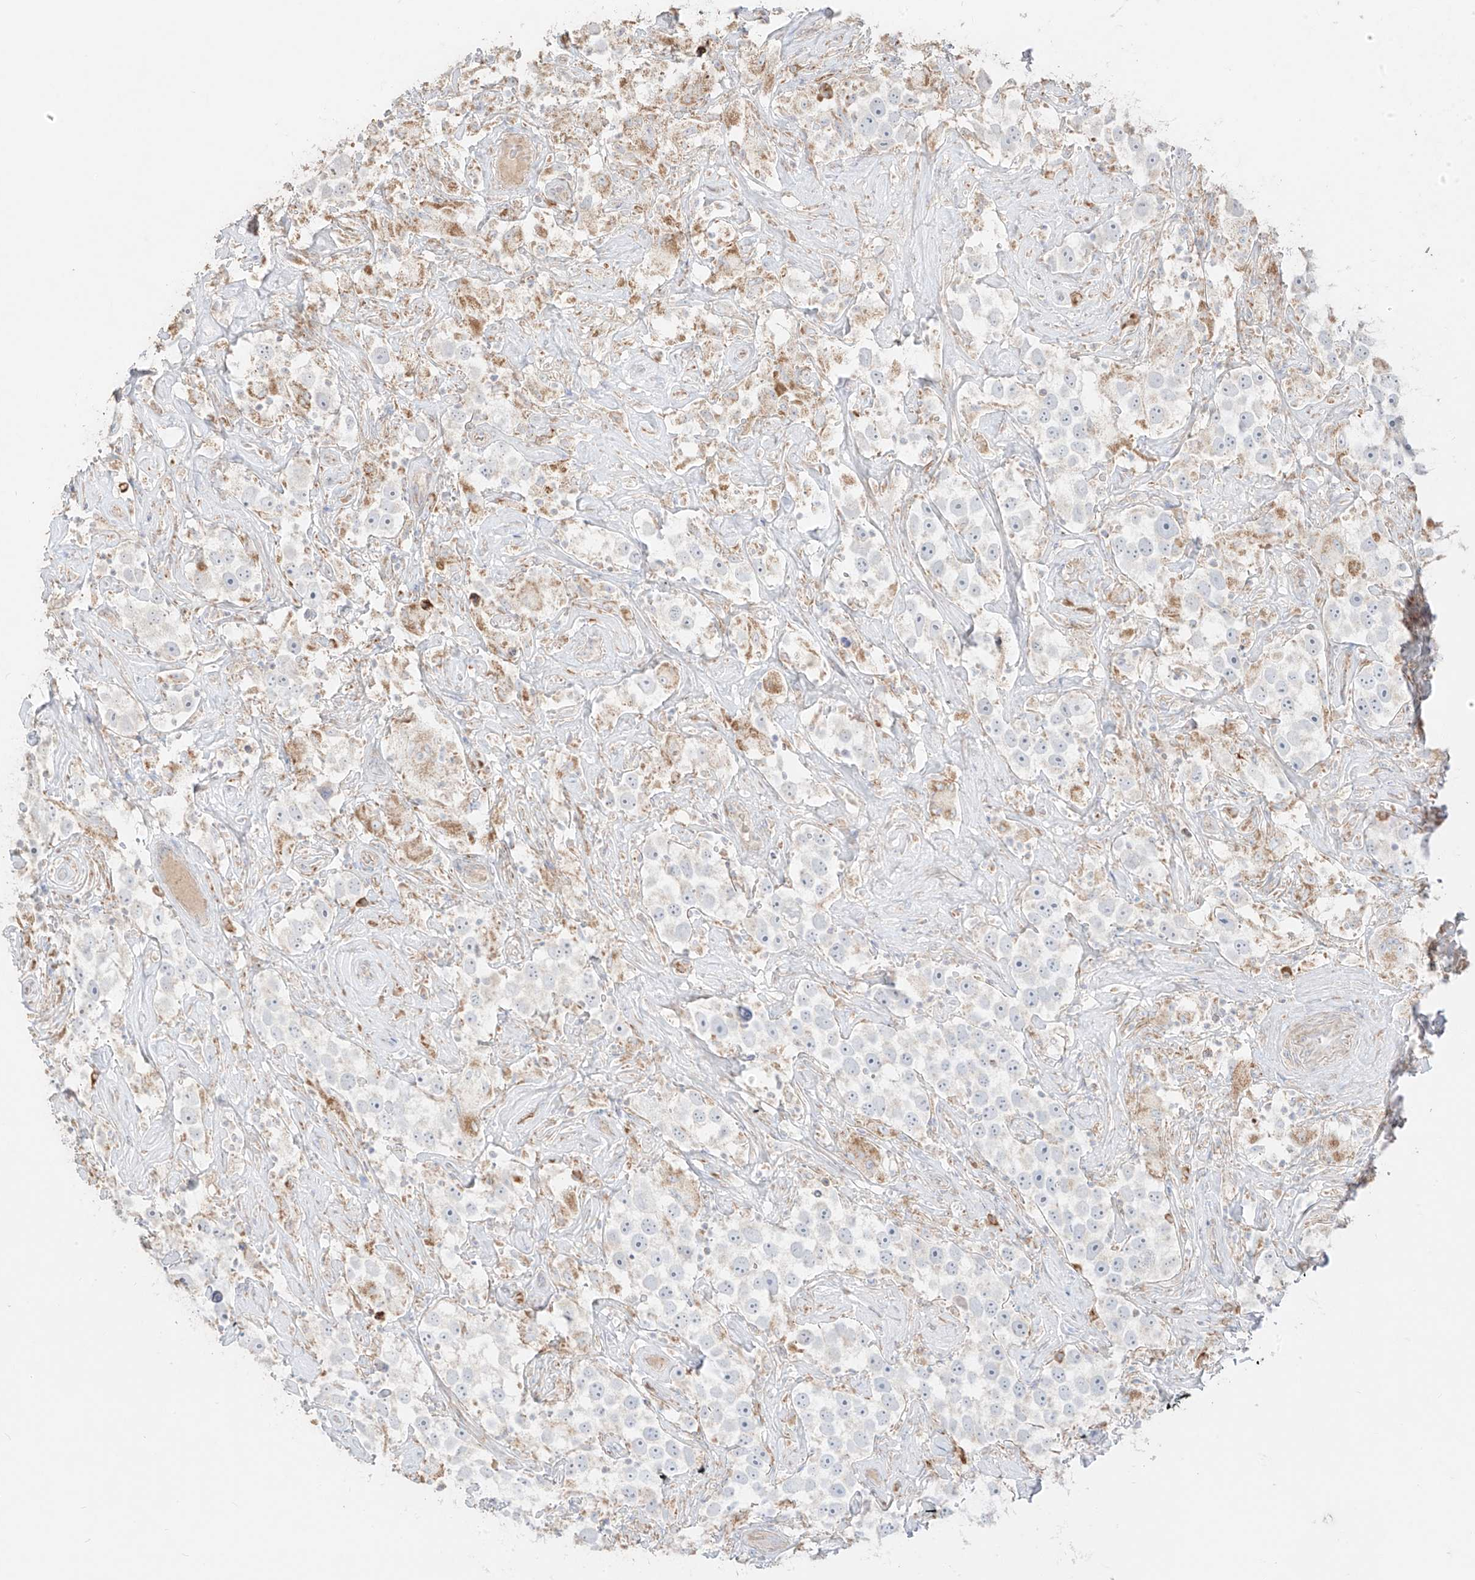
{"staining": {"intensity": "negative", "quantity": "none", "location": "none"}, "tissue": "testis cancer", "cell_type": "Tumor cells", "image_type": "cancer", "snomed": [{"axis": "morphology", "description": "Seminoma, NOS"}, {"axis": "topography", "description": "Testis"}], "caption": "IHC histopathology image of testis seminoma stained for a protein (brown), which displays no positivity in tumor cells.", "gene": "COLGALT2", "patient": {"sex": "male", "age": 49}}